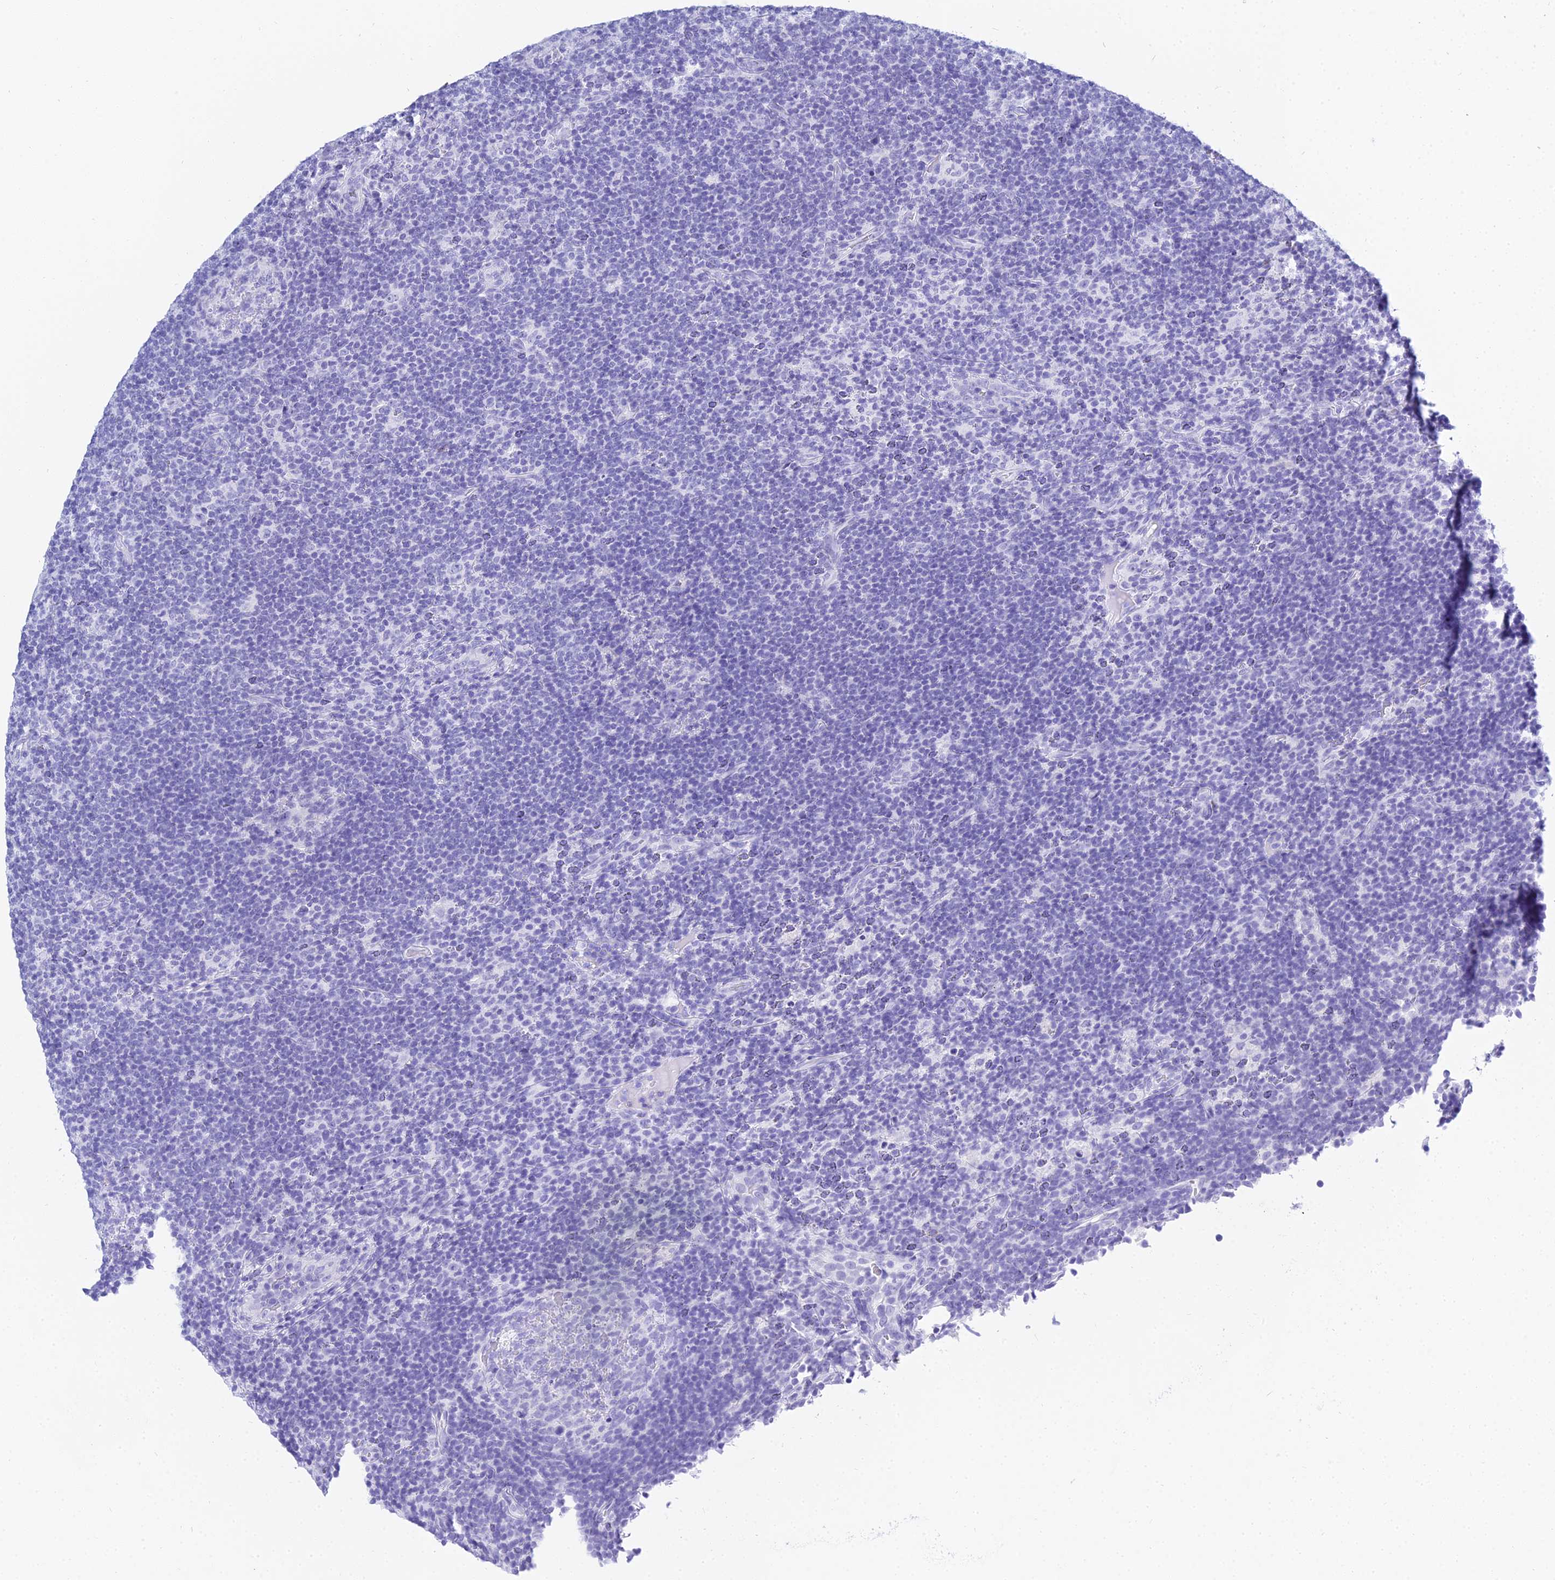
{"staining": {"intensity": "negative", "quantity": "none", "location": "none"}, "tissue": "lymphoma", "cell_type": "Tumor cells", "image_type": "cancer", "snomed": [{"axis": "morphology", "description": "Hodgkin's disease, NOS"}, {"axis": "topography", "description": "Lymph node"}], "caption": "Lymphoma was stained to show a protein in brown. There is no significant expression in tumor cells. (DAB immunohistochemistry visualized using brightfield microscopy, high magnification).", "gene": "PATE4", "patient": {"sex": "female", "age": 57}}